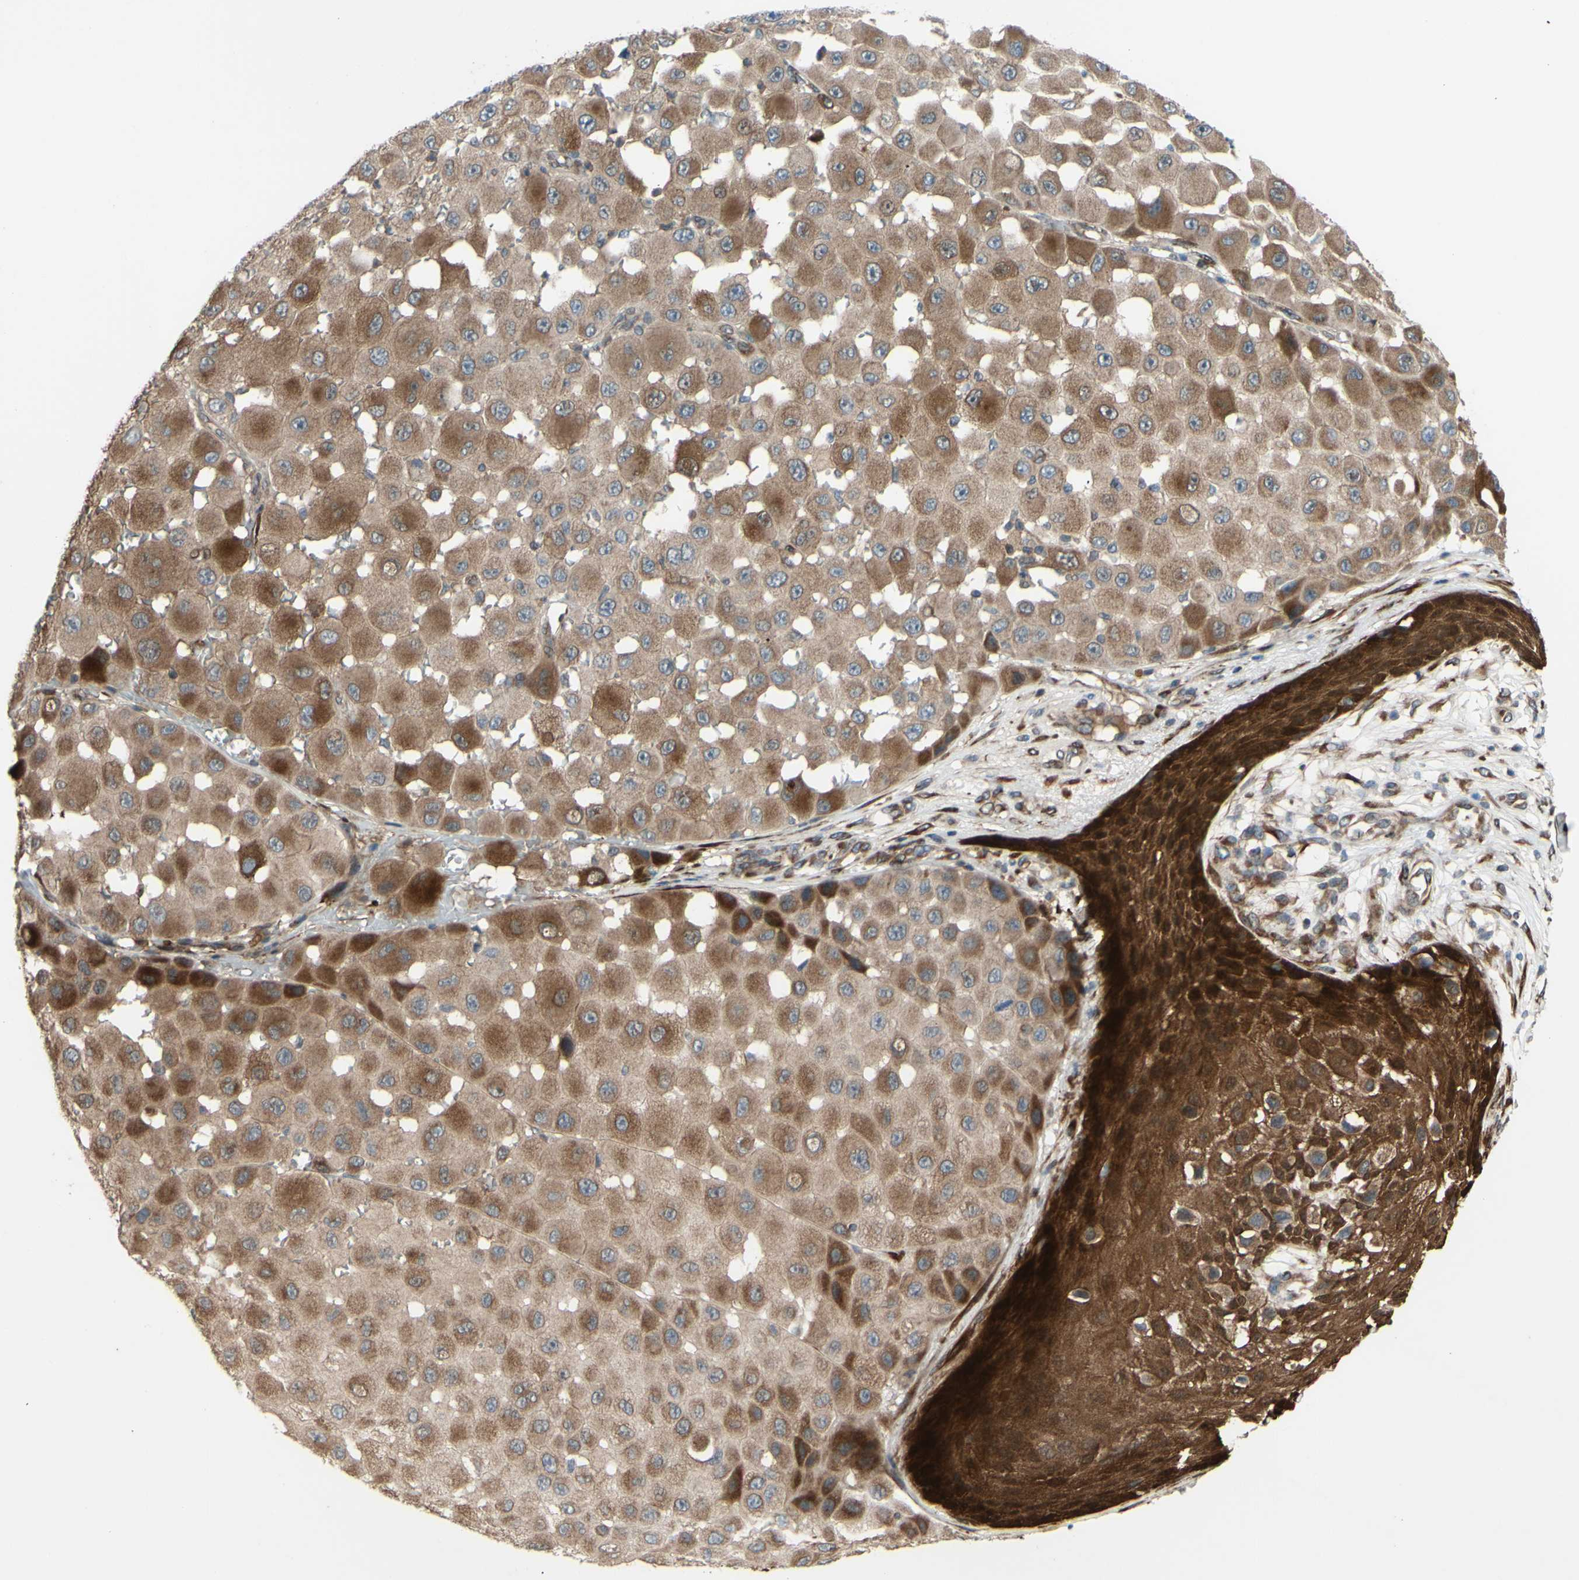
{"staining": {"intensity": "moderate", "quantity": ">75%", "location": "cytoplasmic/membranous"}, "tissue": "melanoma", "cell_type": "Tumor cells", "image_type": "cancer", "snomed": [{"axis": "morphology", "description": "Malignant melanoma, NOS"}, {"axis": "topography", "description": "Skin"}], "caption": "DAB immunohistochemical staining of human malignant melanoma exhibits moderate cytoplasmic/membranous protein positivity in approximately >75% of tumor cells. (DAB (3,3'-diaminobenzidine) = brown stain, brightfield microscopy at high magnification).", "gene": "PRAF2", "patient": {"sex": "female", "age": 81}}